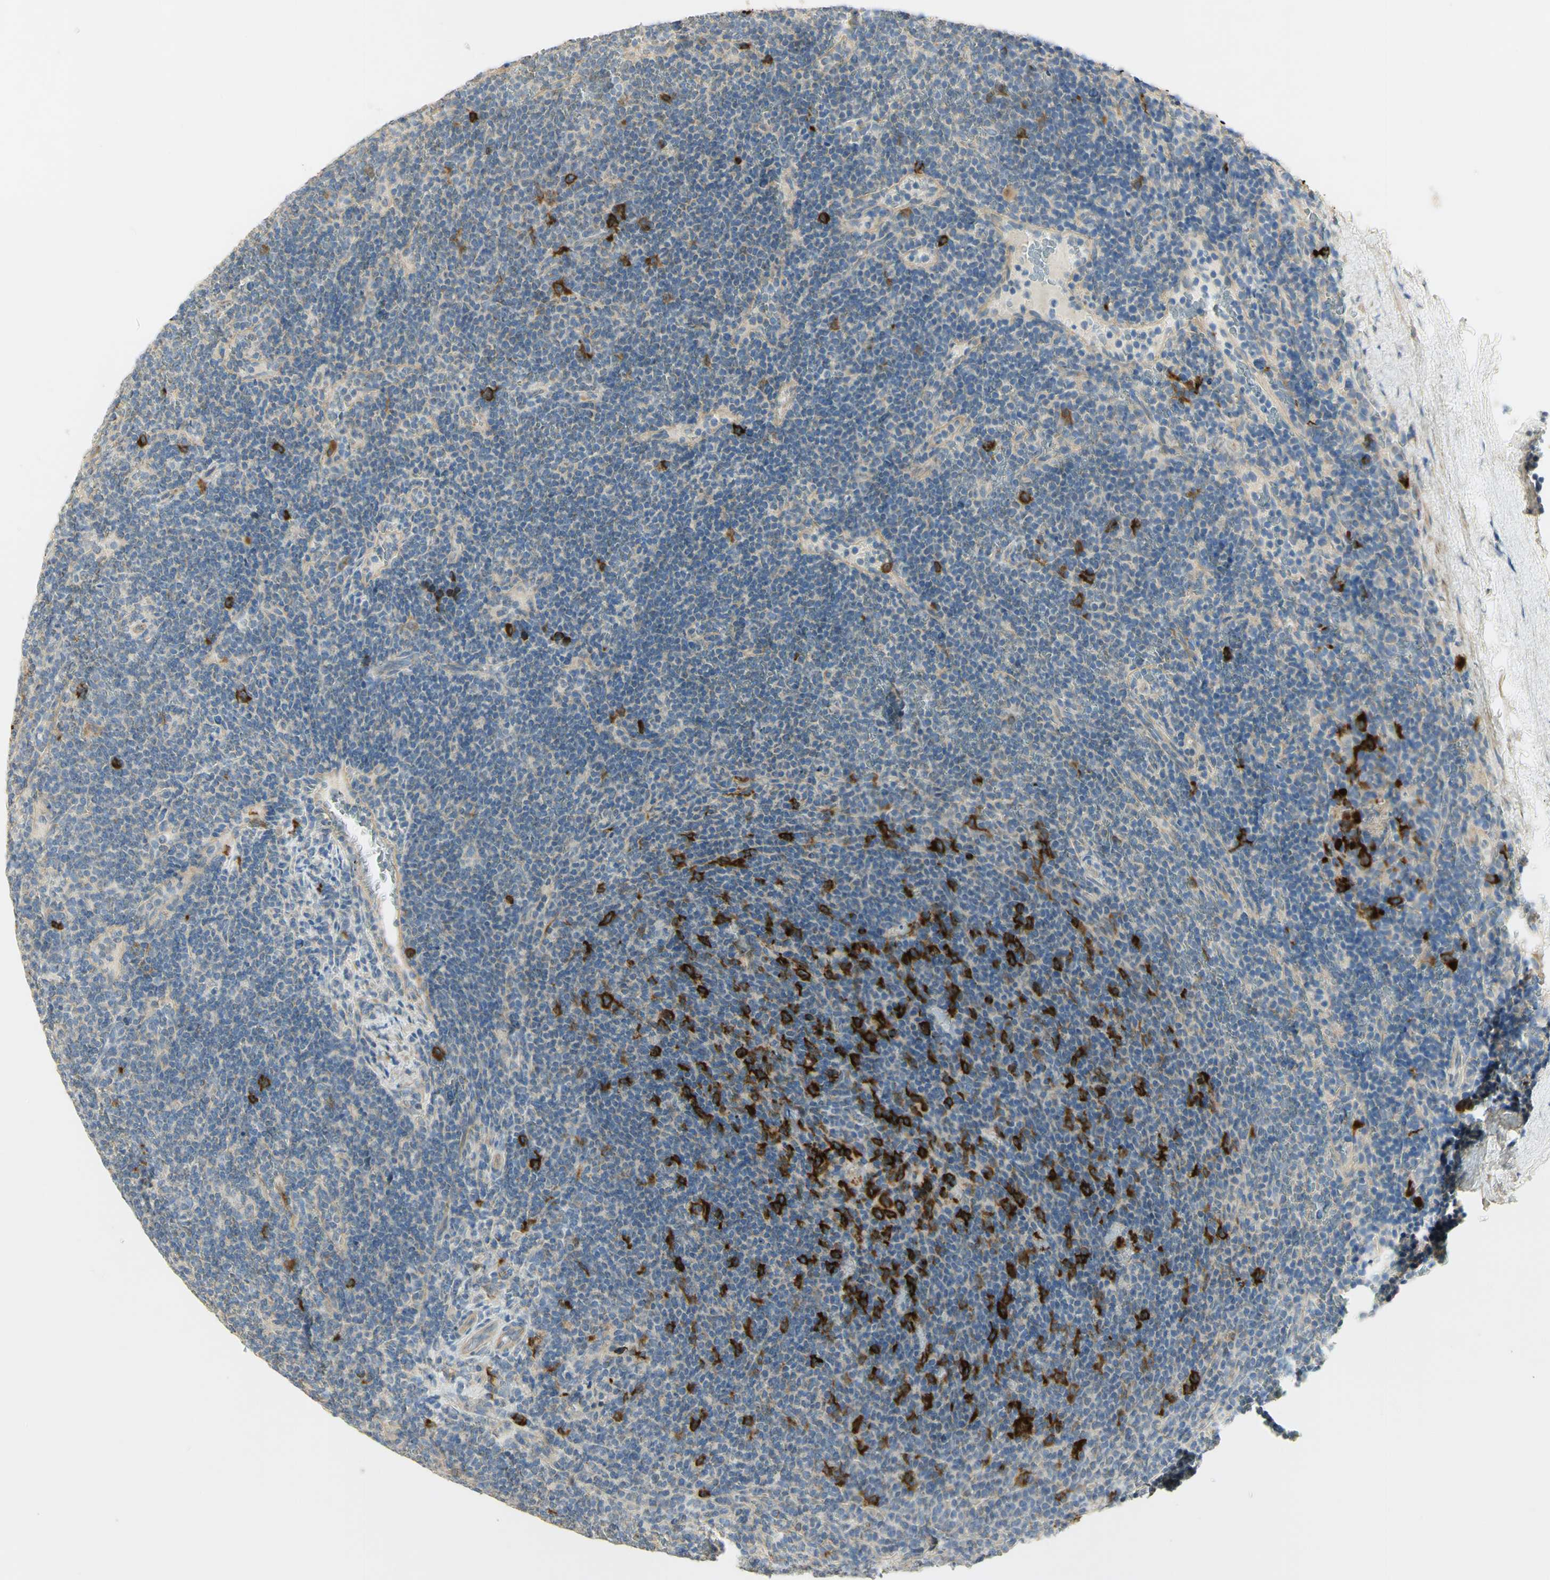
{"staining": {"intensity": "negative", "quantity": "none", "location": "none"}, "tissue": "lymphoma", "cell_type": "Tumor cells", "image_type": "cancer", "snomed": [{"axis": "morphology", "description": "Malignant lymphoma, non-Hodgkin's type, Low grade"}, {"axis": "topography", "description": "Spleen"}], "caption": "An image of human lymphoma is negative for staining in tumor cells. (DAB immunohistochemistry (IHC), high magnification).", "gene": "KIF11", "patient": {"sex": "female", "age": 50}}